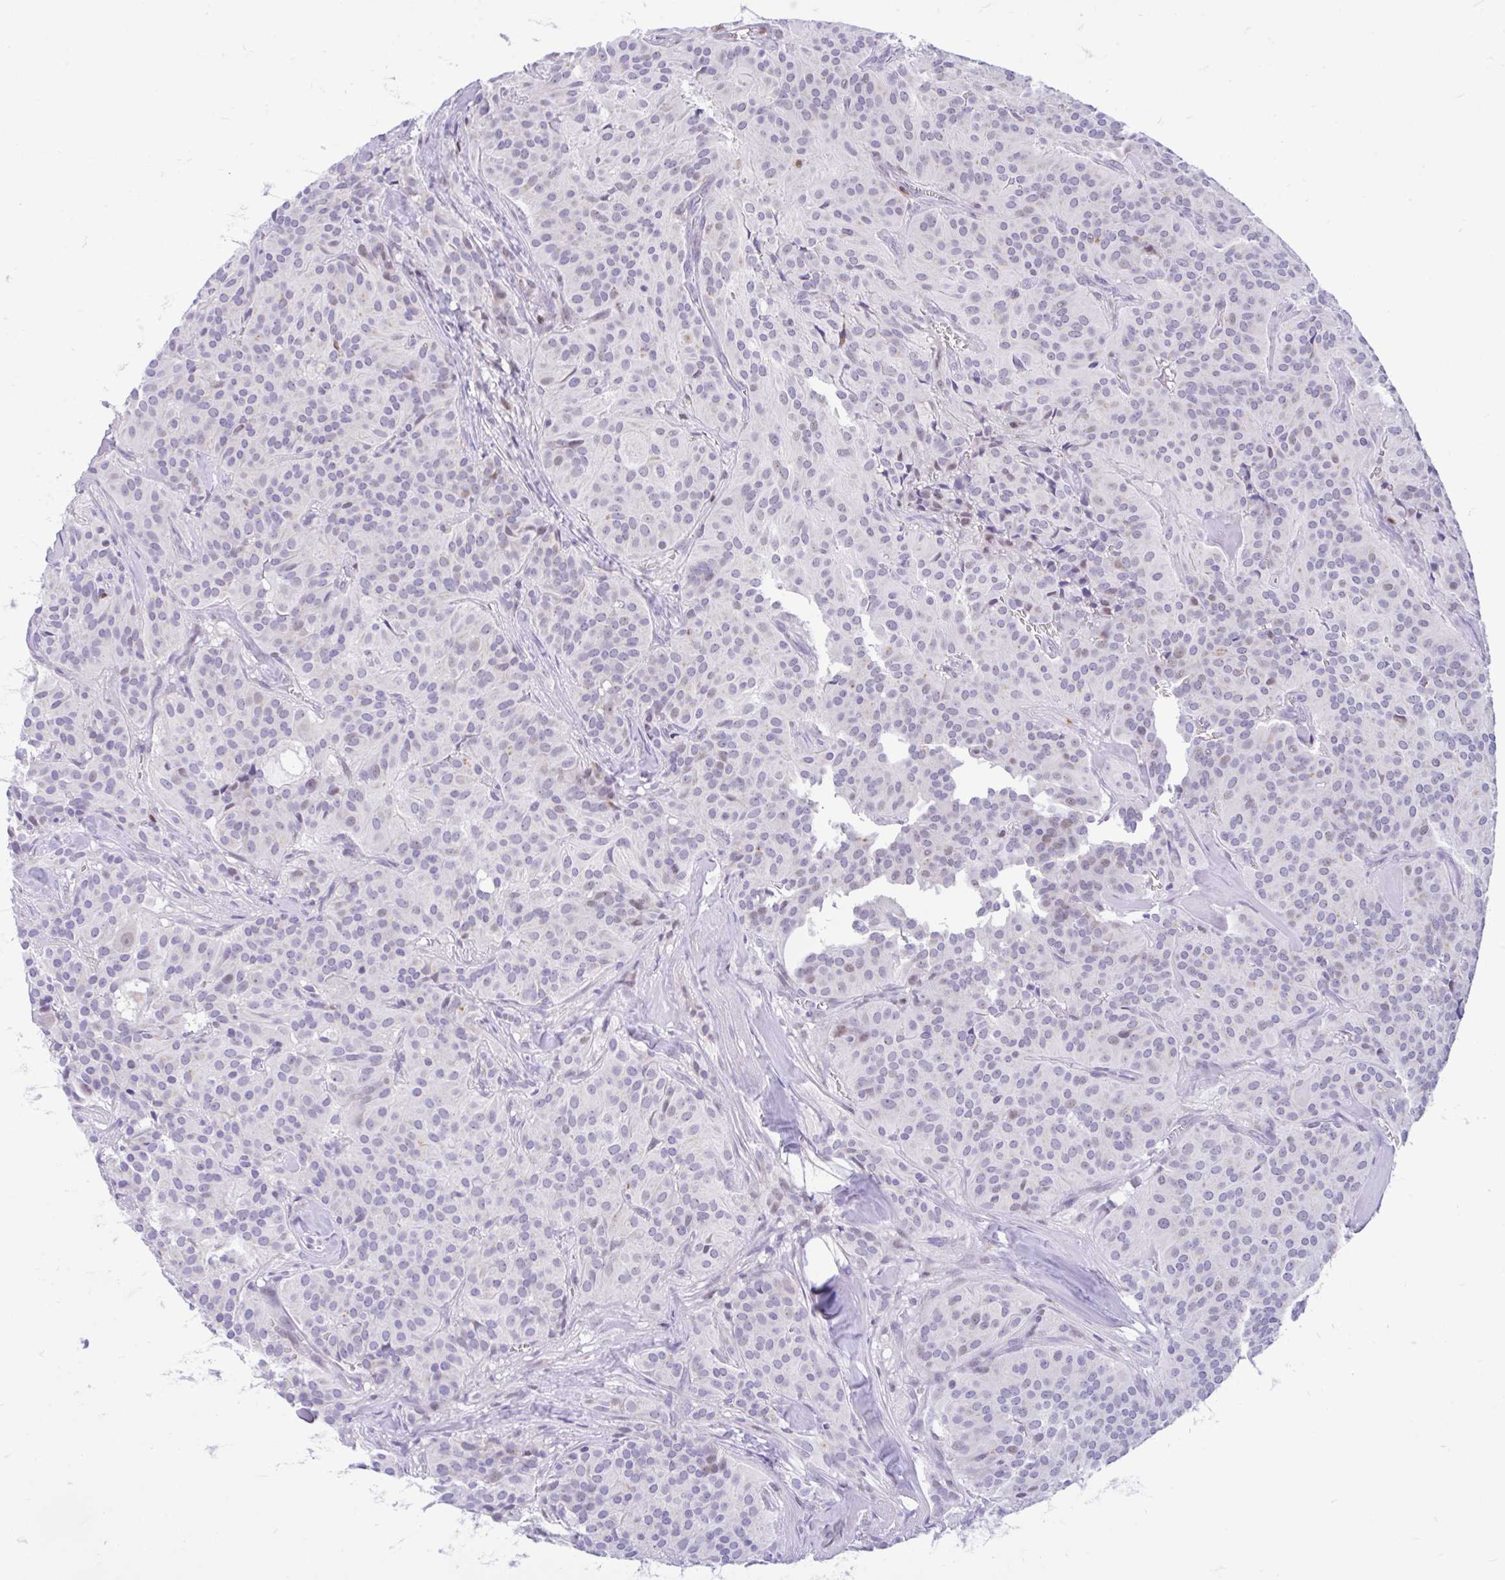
{"staining": {"intensity": "negative", "quantity": "none", "location": "none"}, "tissue": "glioma", "cell_type": "Tumor cells", "image_type": "cancer", "snomed": [{"axis": "morphology", "description": "Glioma, malignant, Low grade"}, {"axis": "topography", "description": "Brain"}], "caption": "A micrograph of low-grade glioma (malignant) stained for a protein exhibits no brown staining in tumor cells.", "gene": "GLB1L2", "patient": {"sex": "male", "age": 42}}